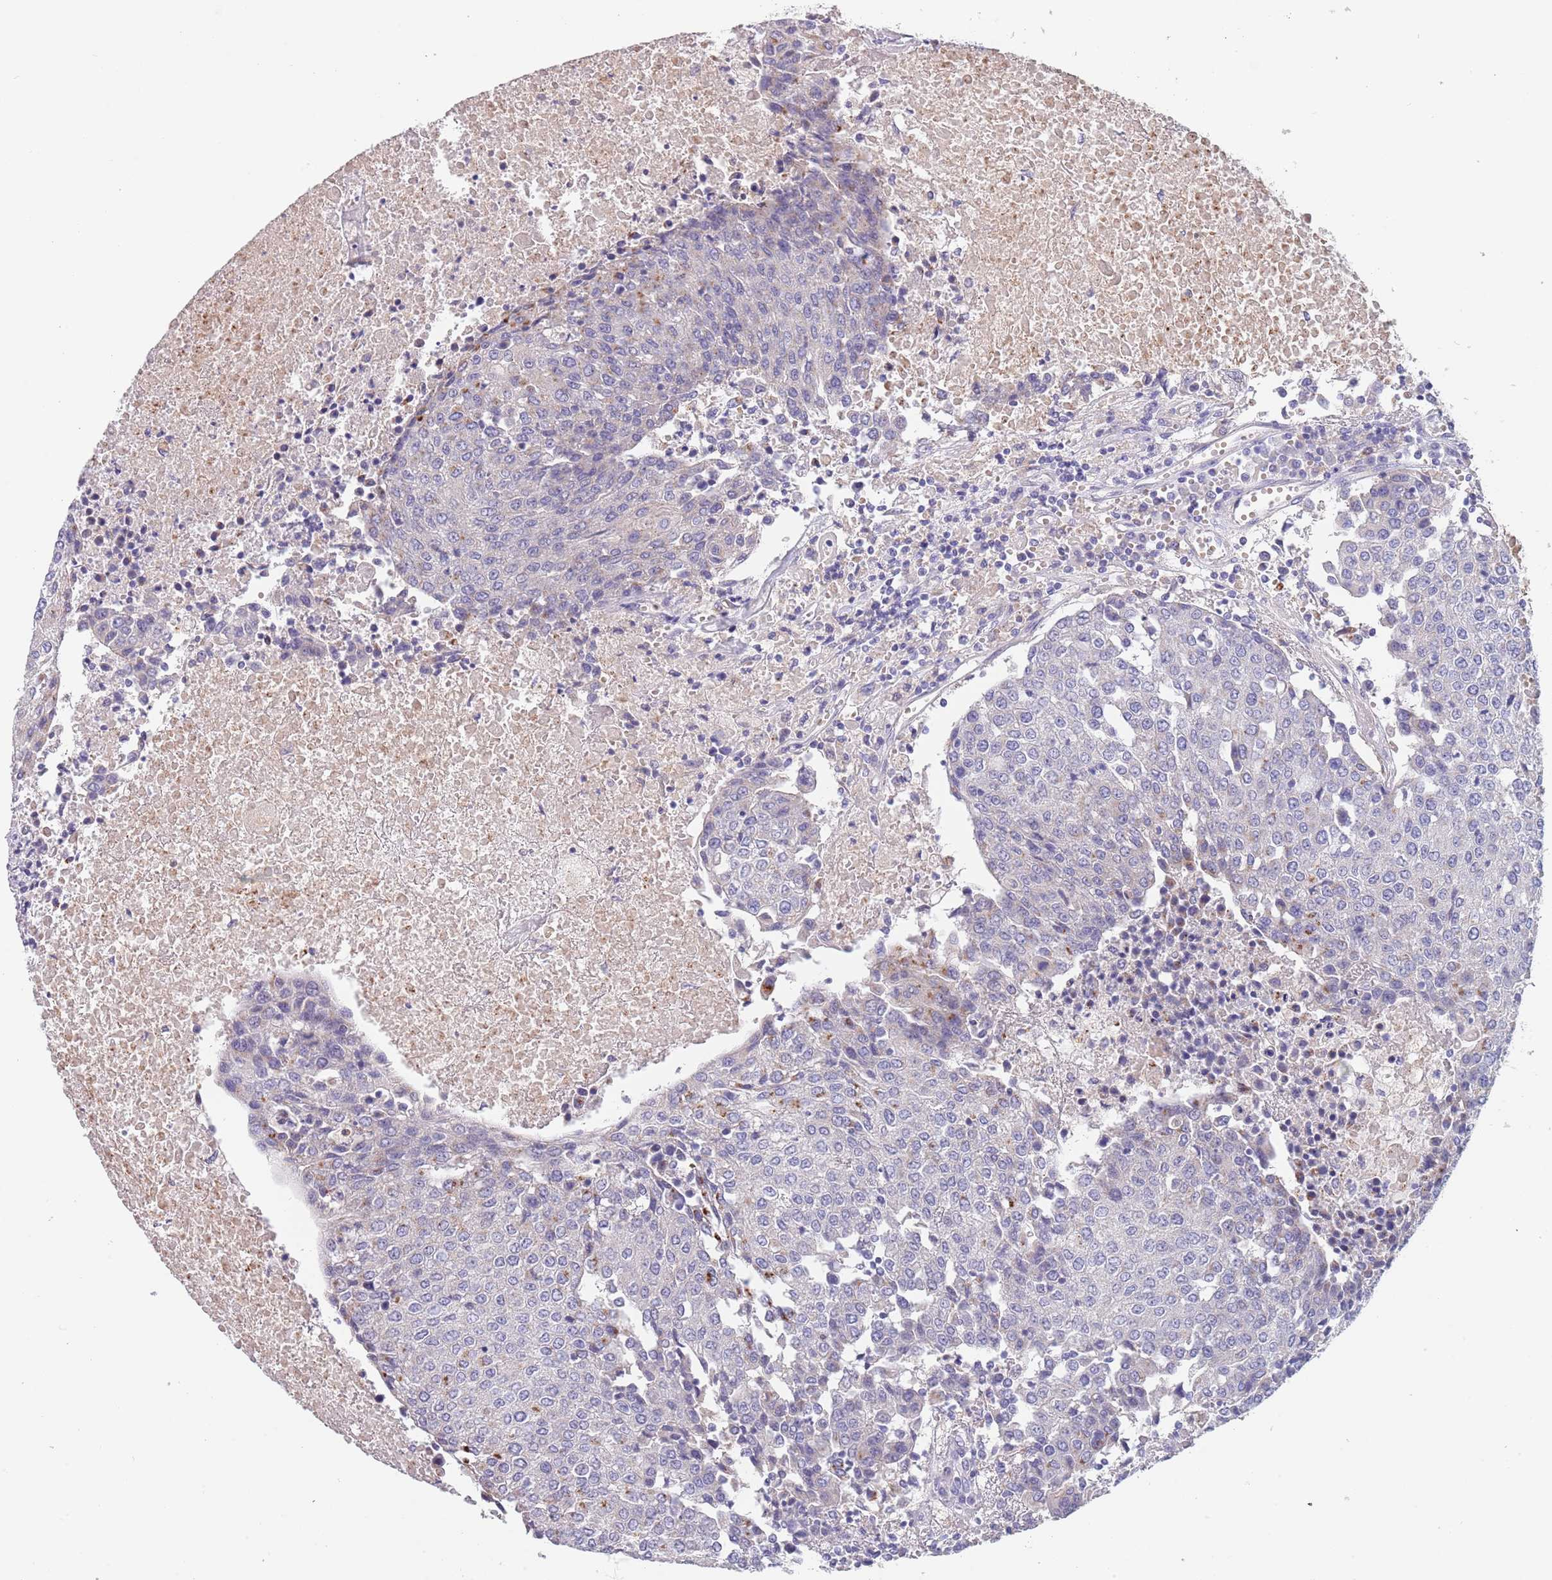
{"staining": {"intensity": "negative", "quantity": "none", "location": "none"}, "tissue": "urothelial cancer", "cell_type": "Tumor cells", "image_type": "cancer", "snomed": [{"axis": "morphology", "description": "Urothelial carcinoma, High grade"}, {"axis": "topography", "description": "Urinary bladder"}], "caption": "The image shows no significant expression in tumor cells of urothelial cancer.", "gene": "MAN1C1", "patient": {"sex": "female", "age": 85}}